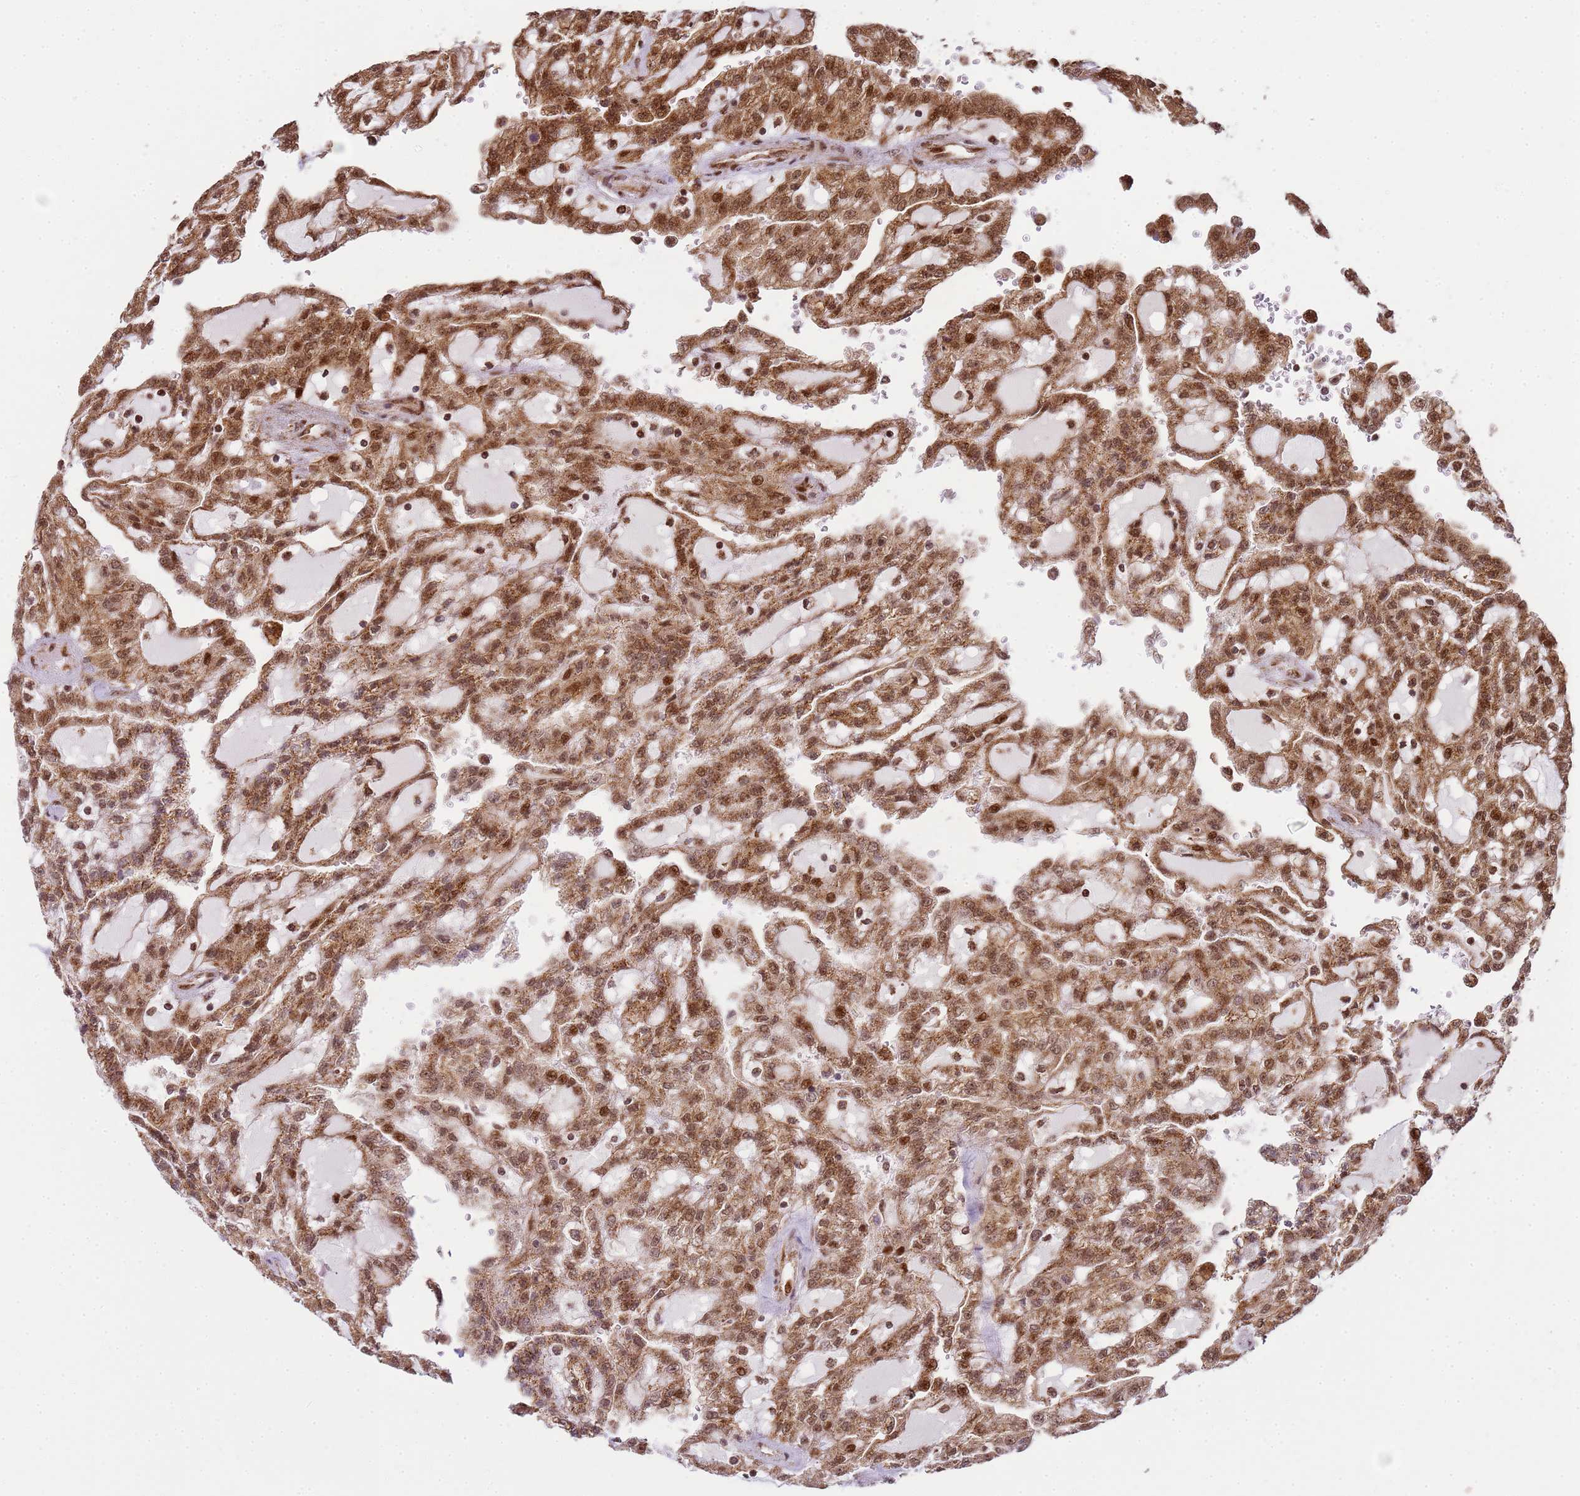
{"staining": {"intensity": "strong", "quantity": ">75%", "location": "cytoplasmic/membranous,nuclear"}, "tissue": "renal cancer", "cell_type": "Tumor cells", "image_type": "cancer", "snomed": [{"axis": "morphology", "description": "Adenocarcinoma, NOS"}, {"axis": "topography", "description": "Kidney"}], "caption": "Immunohistochemical staining of renal cancer (adenocarcinoma) demonstrates high levels of strong cytoplasmic/membranous and nuclear staining in about >75% of tumor cells.", "gene": "PEX14", "patient": {"sex": "male", "age": 63}}